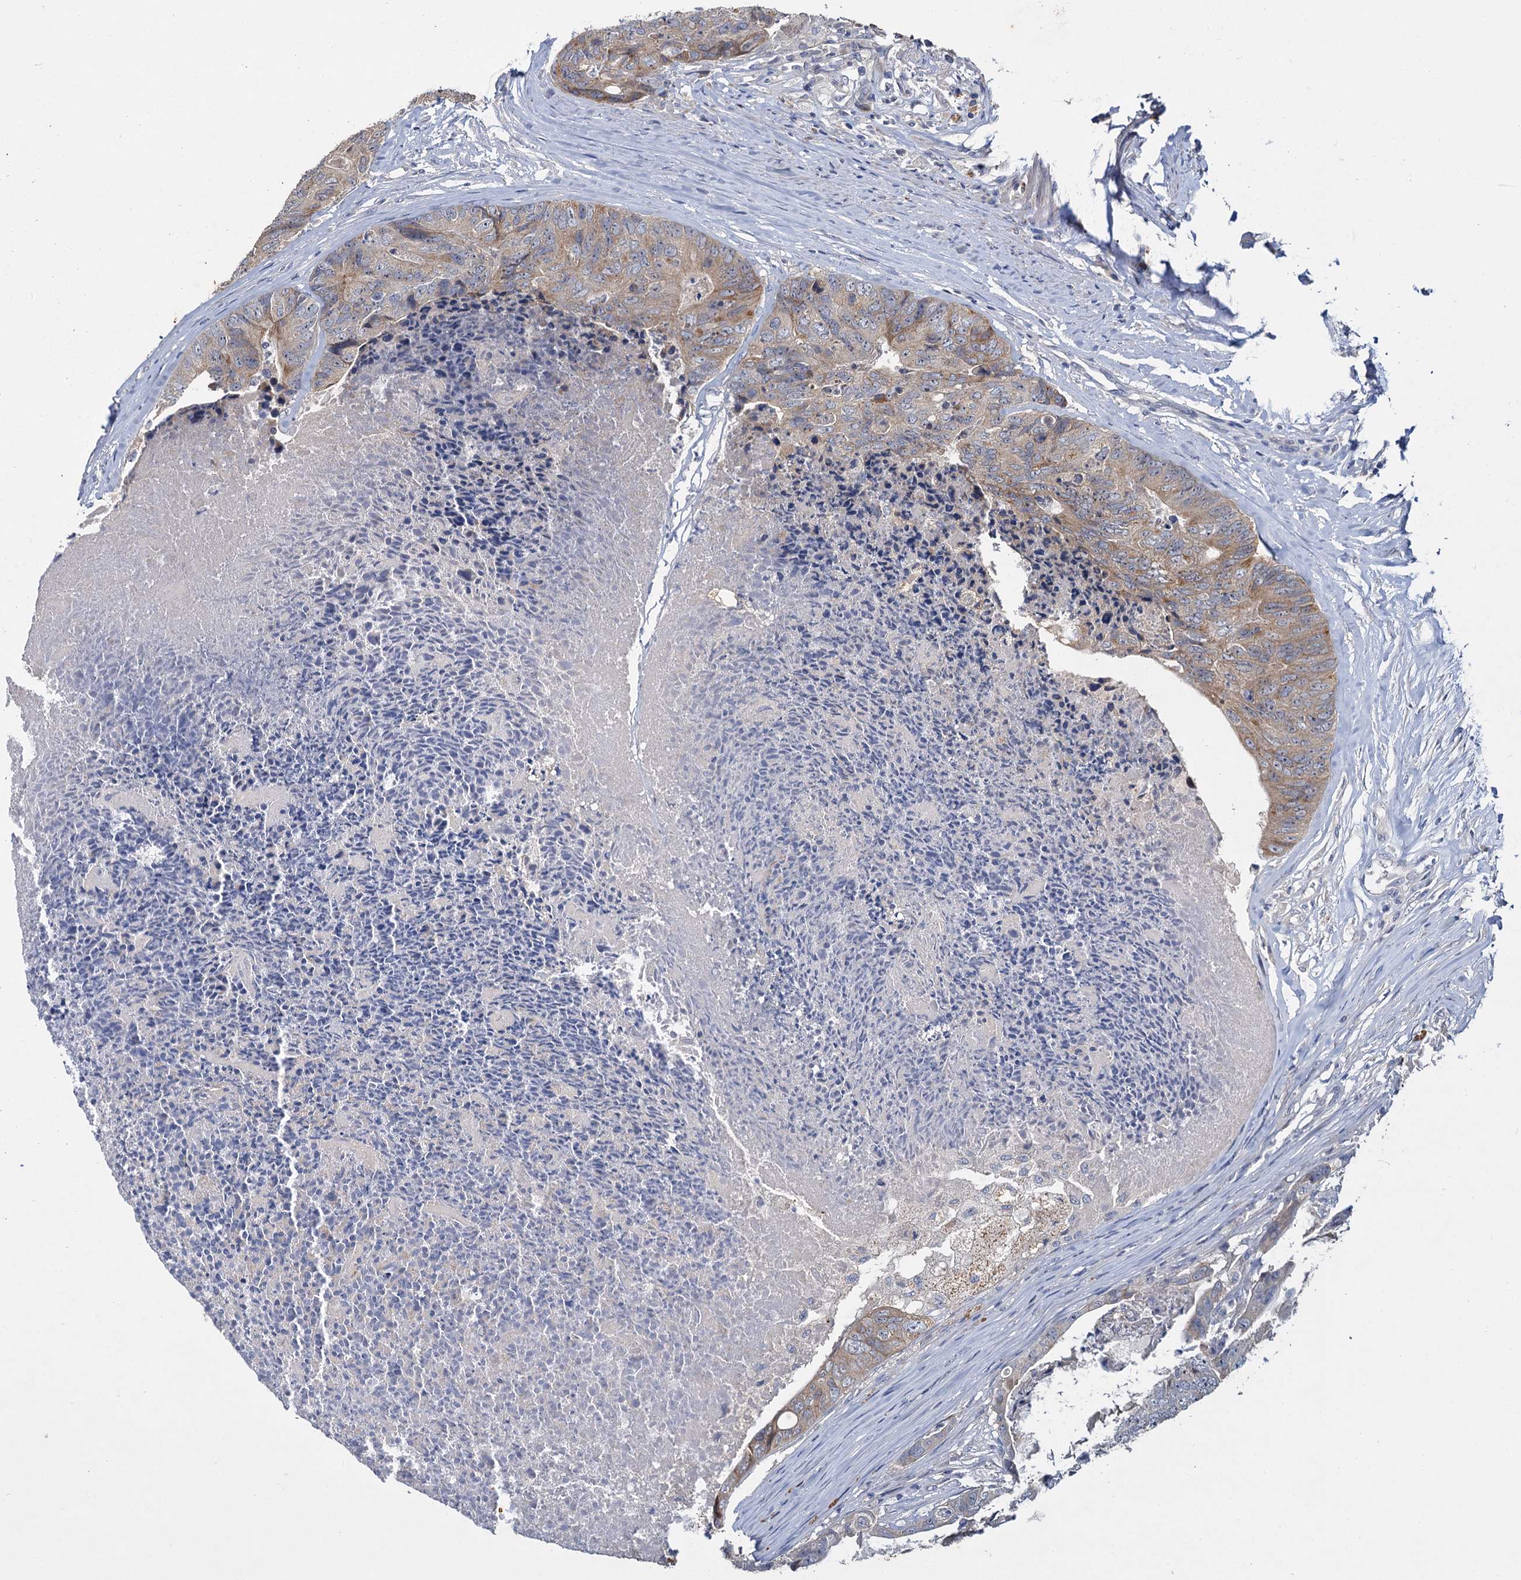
{"staining": {"intensity": "weak", "quantity": "25%-75%", "location": "cytoplasmic/membranous"}, "tissue": "colorectal cancer", "cell_type": "Tumor cells", "image_type": "cancer", "snomed": [{"axis": "morphology", "description": "Adenocarcinoma, NOS"}, {"axis": "topography", "description": "Colon"}], "caption": "DAB (3,3'-diaminobenzidine) immunohistochemical staining of adenocarcinoma (colorectal) demonstrates weak cytoplasmic/membranous protein expression in approximately 25%-75% of tumor cells.", "gene": "ATP9A", "patient": {"sex": "female", "age": 67}}